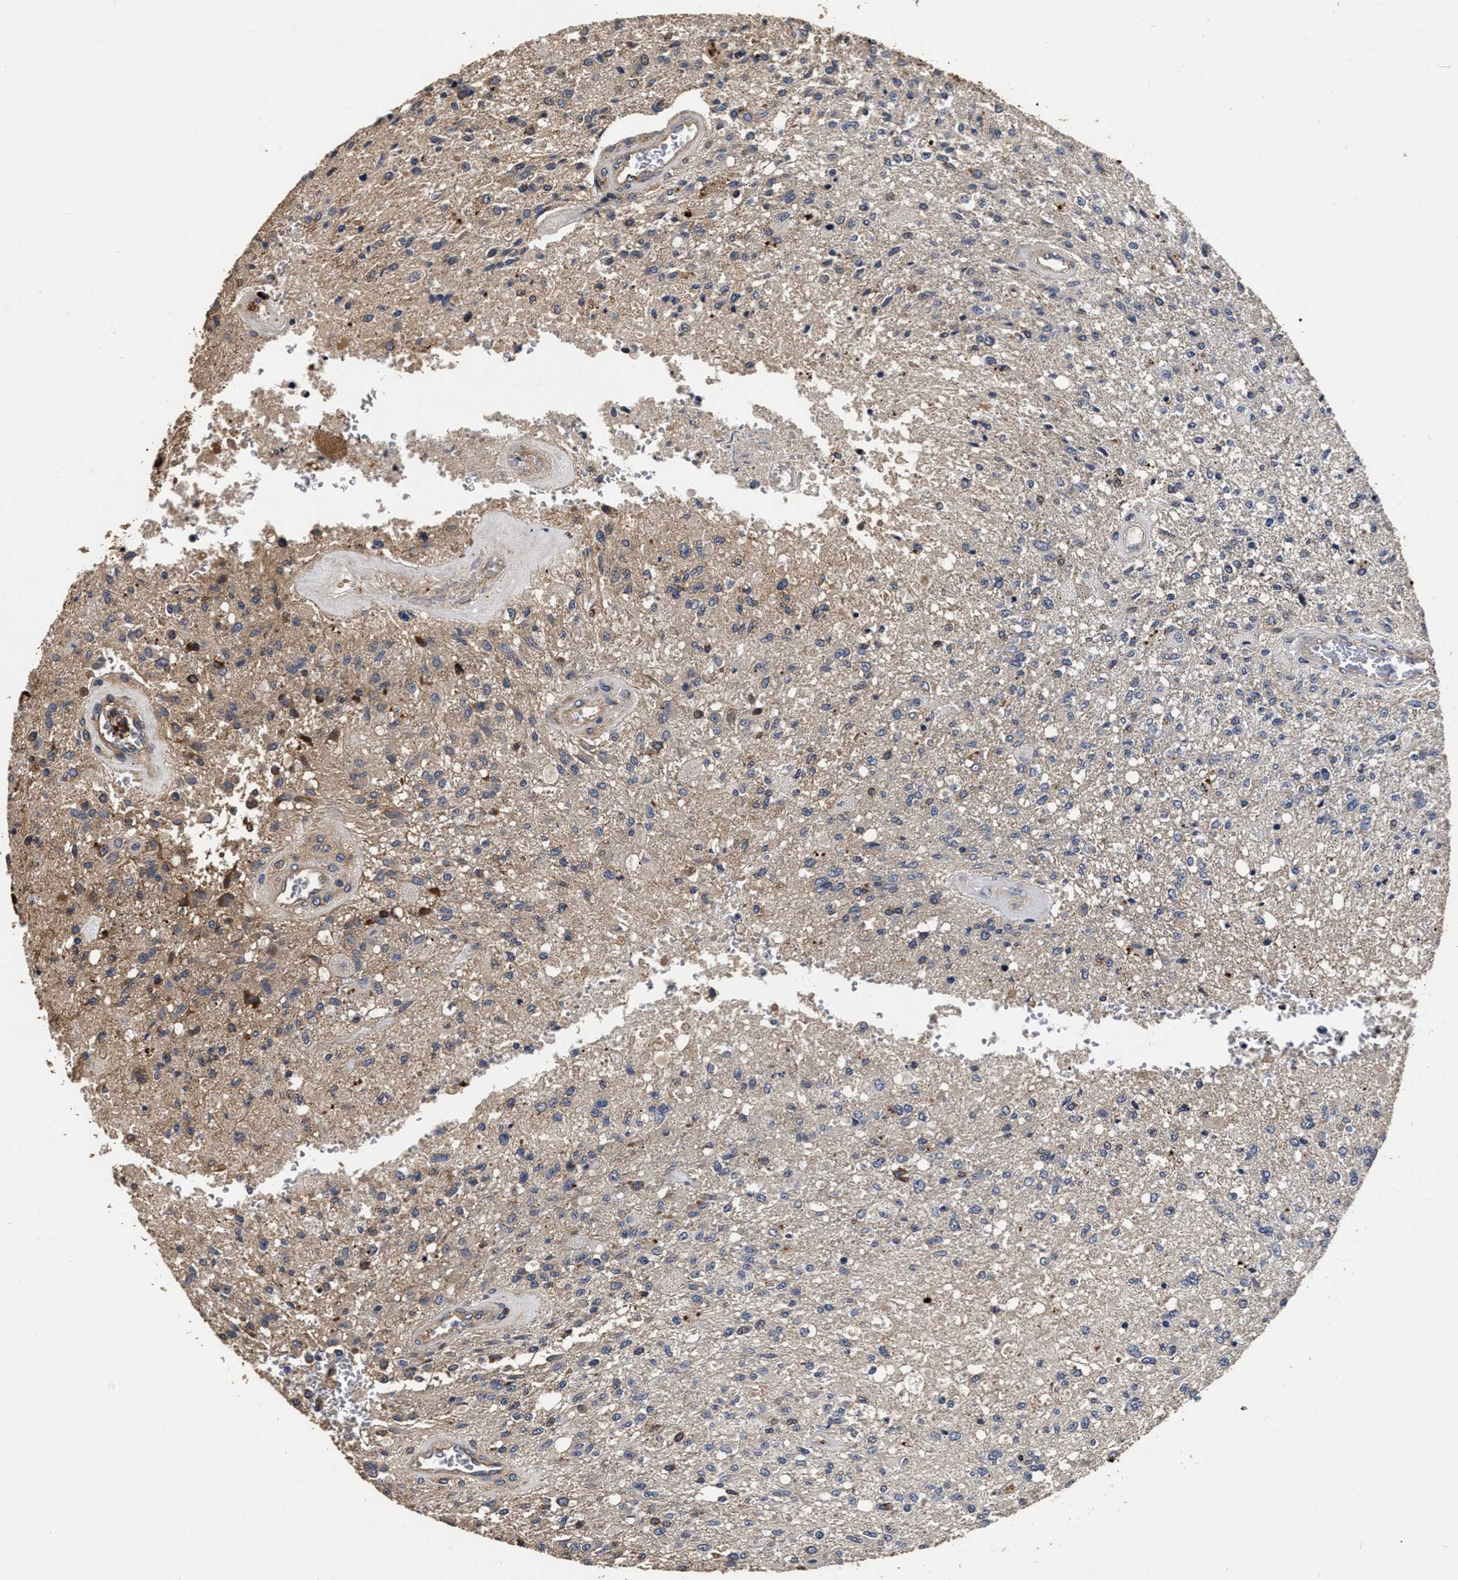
{"staining": {"intensity": "weak", "quantity": "25%-75%", "location": "cytoplasmic/membranous"}, "tissue": "glioma", "cell_type": "Tumor cells", "image_type": "cancer", "snomed": [{"axis": "morphology", "description": "Normal tissue, NOS"}, {"axis": "morphology", "description": "Glioma, malignant, High grade"}, {"axis": "topography", "description": "Cerebral cortex"}], "caption": "Brown immunohistochemical staining in glioma reveals weak cytoplasmic/membranous staining in approximately 25%-75% of tumor cells. Using DAB (brown) and hematoxylin (blue) stains, captured at high magnification using brightfield microscopy.", "gene": "ABCG8", "patient": {"sex": "male", "age": 77}}